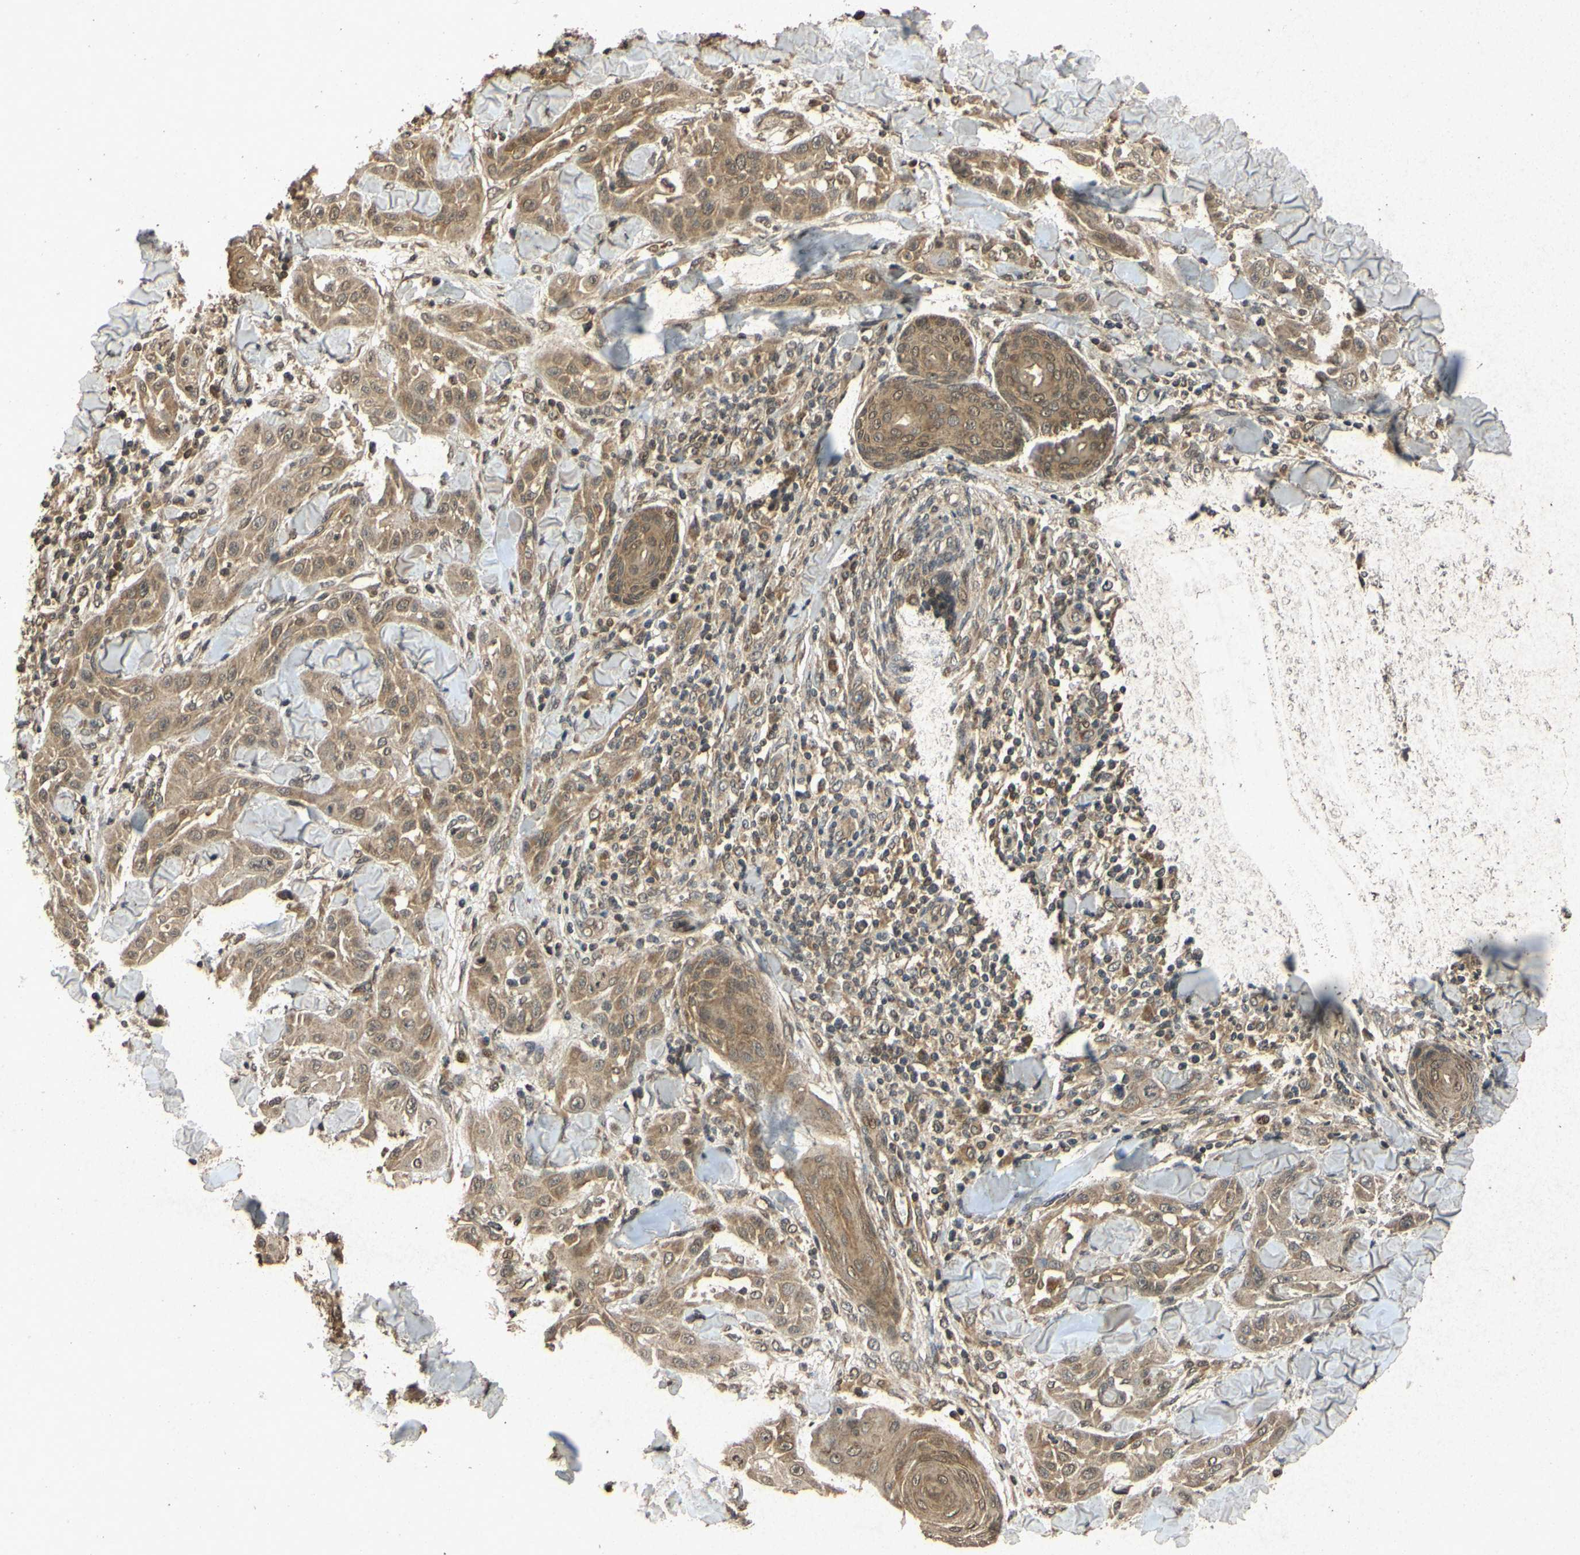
{"staining": {"intensity": "moderate", "quantity": ">75%", "location": "cytoplasmic/membranous"}, "tissue": "skin cancer", "cell_type": "Tumor cells", "image_type": "cancer", "snomed": [{"axis": "morphology", "description": "Squamous cell carcinoma, NOS"}, {"axis": "topography", "description": "Skin"}], "caption": "Skin squamous cell carcinoma was stained to show a protein in brown. There is medium levels of moderate cytoplasmic/membranous expression in approximately >75% of tumor cells.", "gene": "ATP6V1H", "patient": {"sex": "male", "age": 24}}